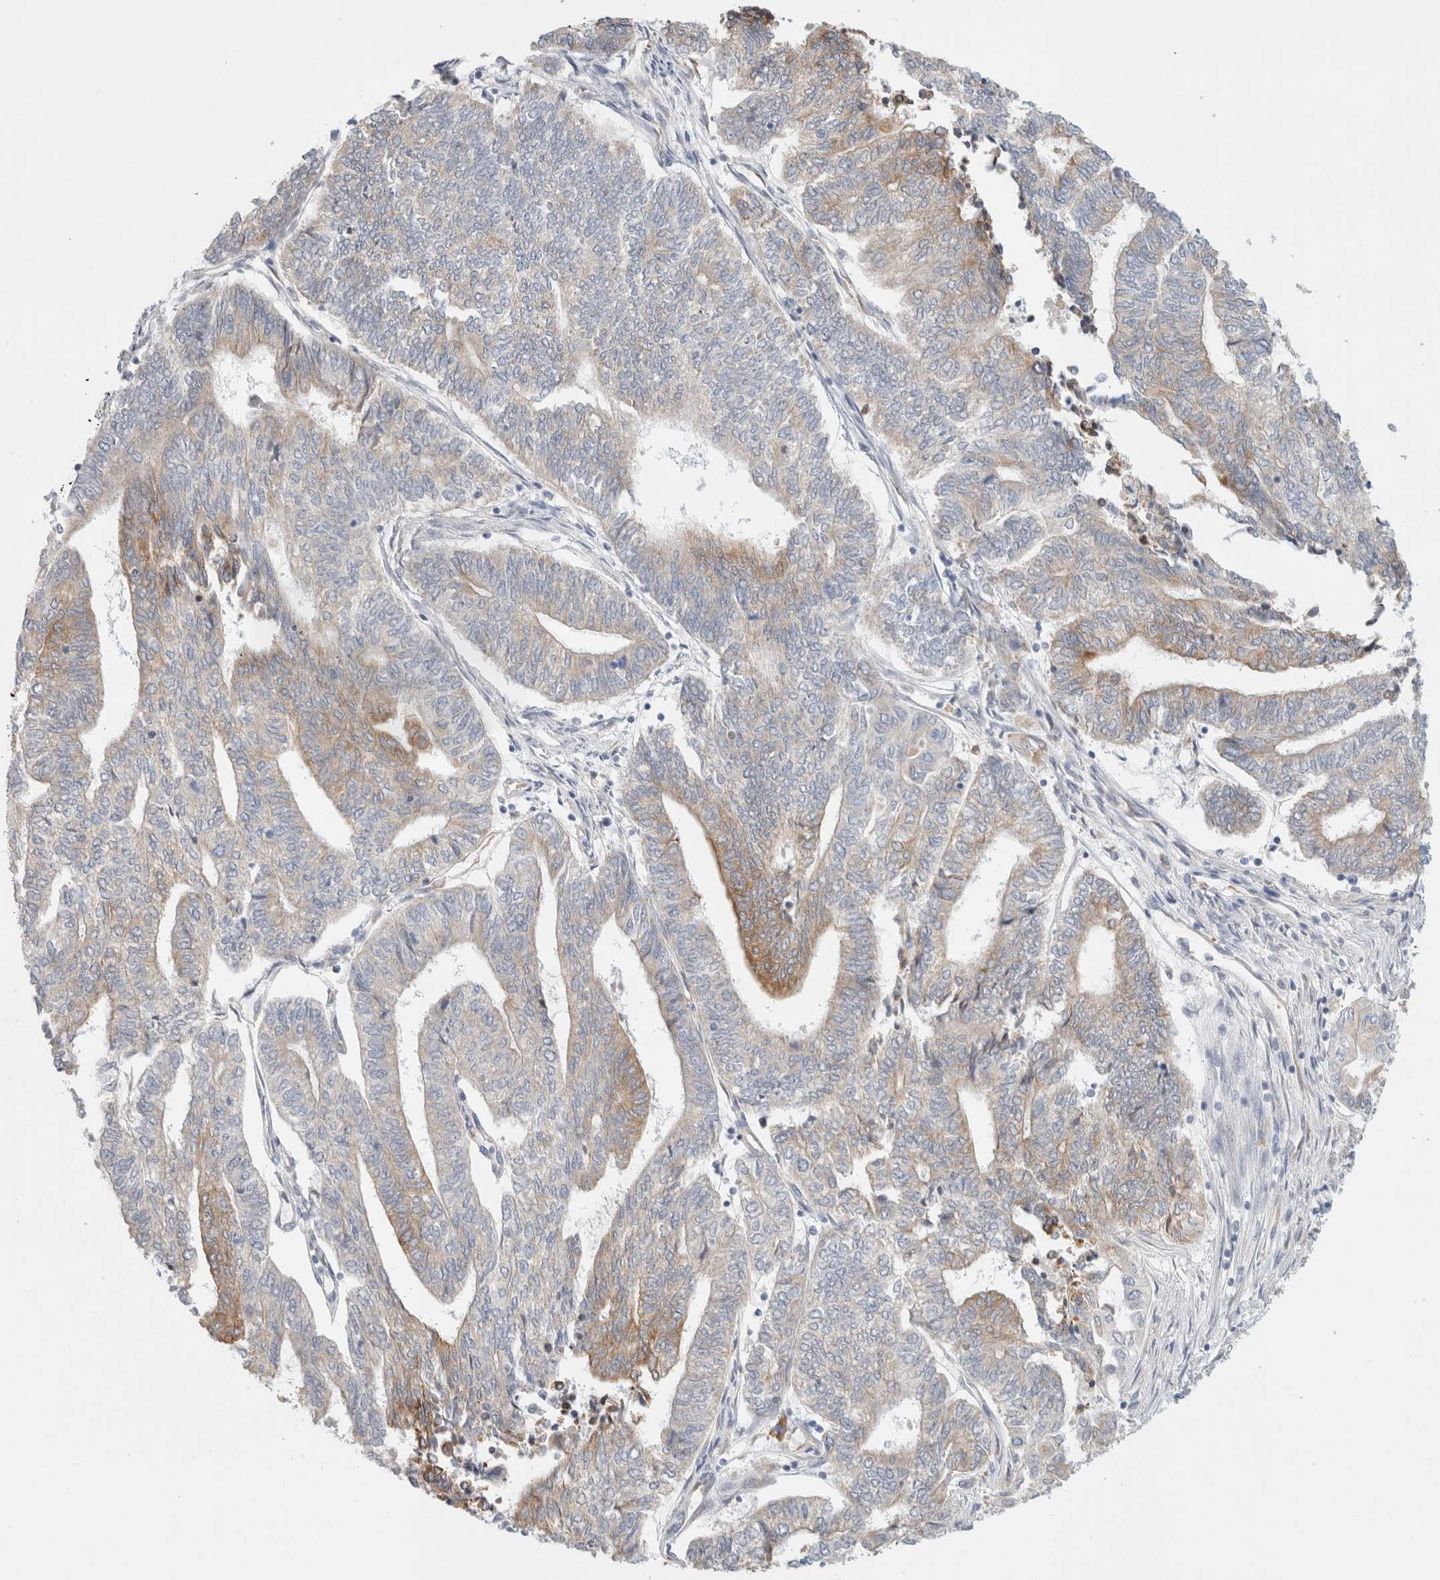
{"staining": {"intensity": "moderate", "quantity": "<25%", "location": "cytoplasmic/membranous"}, "tissue": "endometrial cancer", "cell_type": "Tumor cells", "image_type": "cancer", "snomed": [{"axis": "morphology", "description": "Adenocarcinoma, NOS"}, {"axis": "topography", "description": "Uterus"}, {"axis": "topography", "description": "Endometrium"}], "caption": "The micrograph reveals staining of adenocarcinoma (endometrial), revealing moderate cytoplasmic/membranous protein expression (brown color) within tumor cells.", "gene": "CSK", "patient": {"sex": "female", "age": 70}}